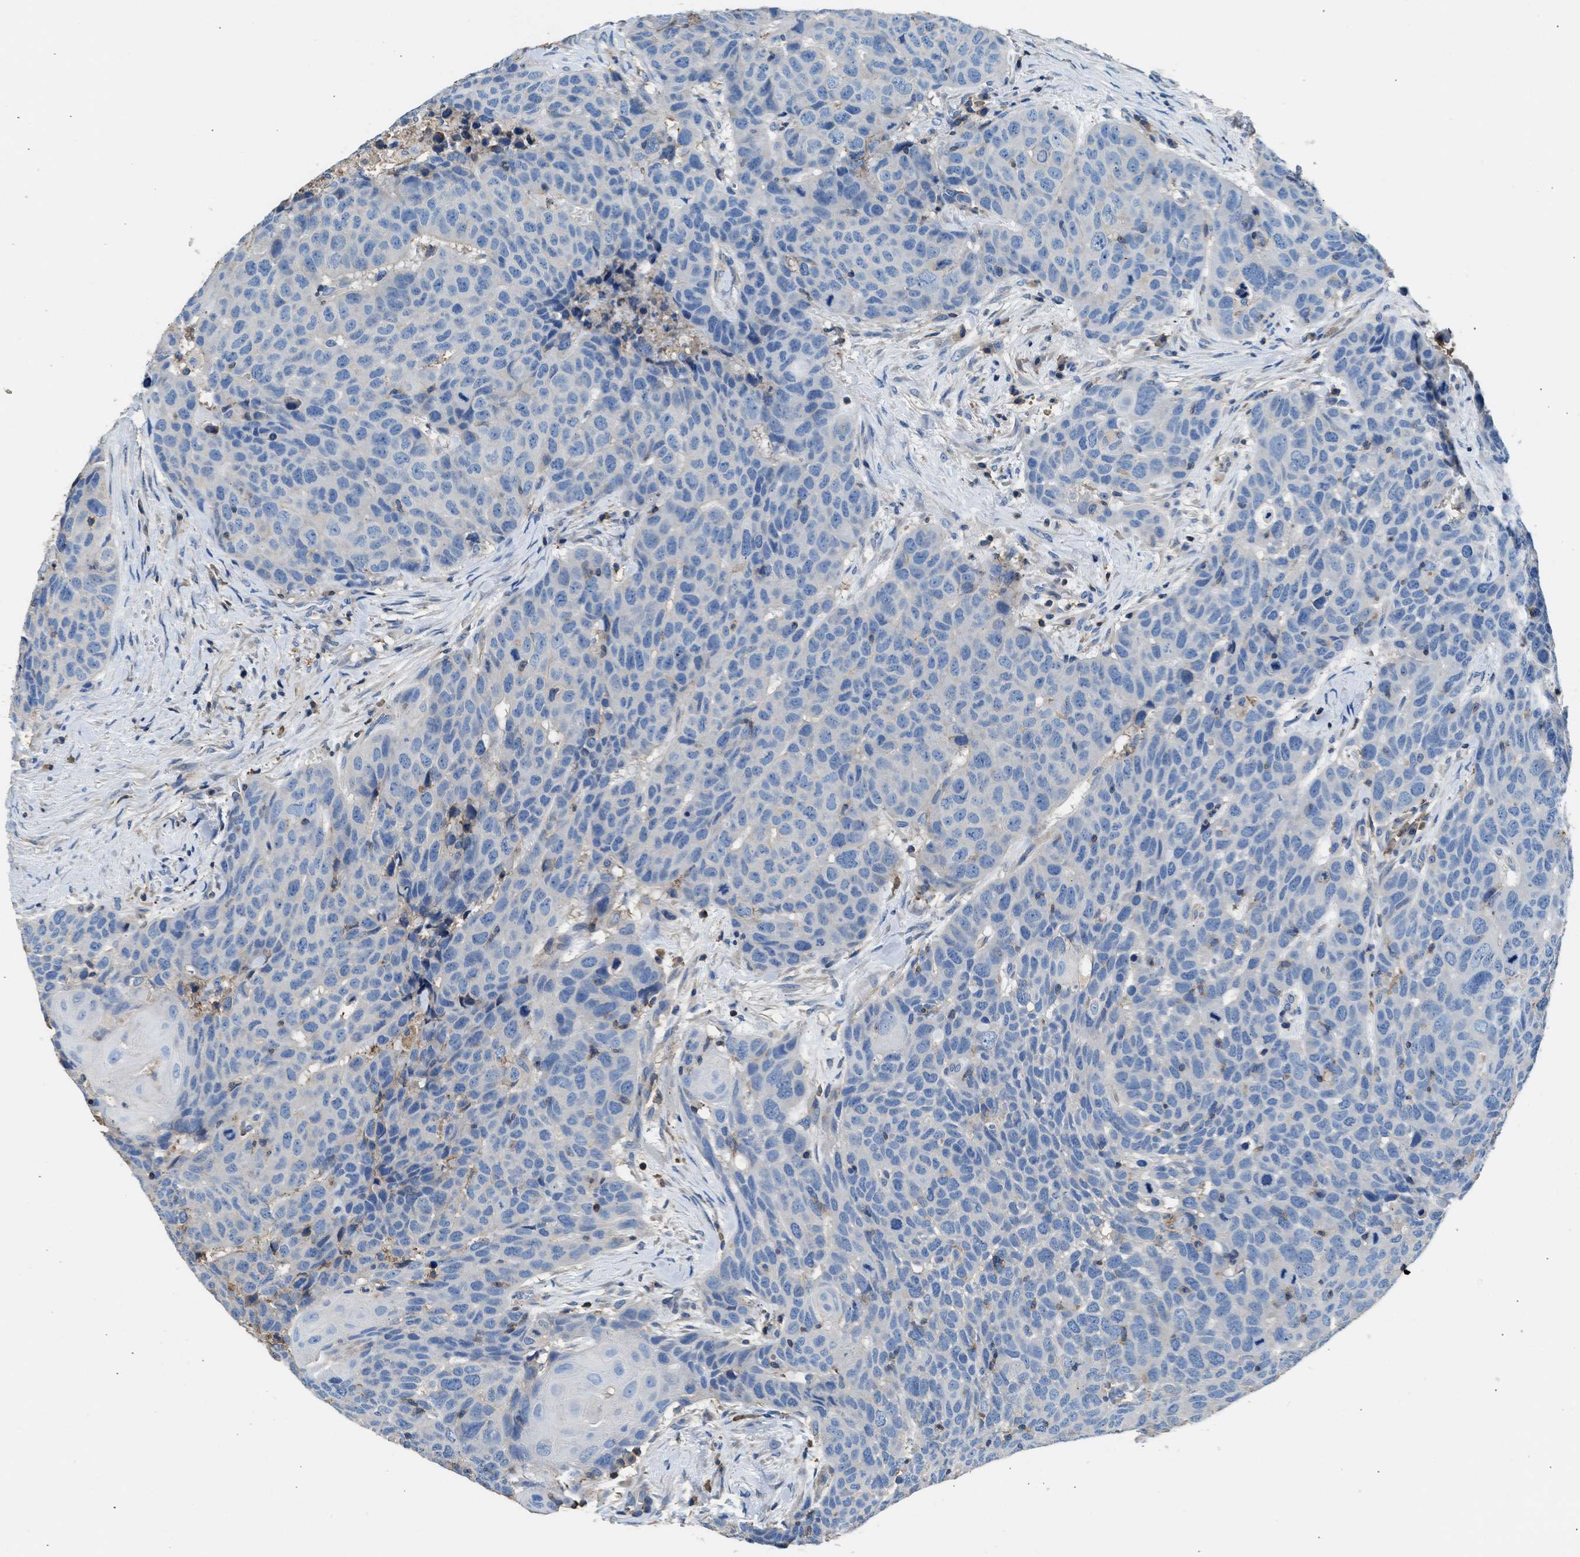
{"staining": {"intensity": "negative", "quantity": "none", "location": "none"}, "tissue": "head and neck cancer", "cell_type": "Tumor cells", "image_type": "cancer", "snomed": [{"axis": "morphology", "description": "Squamous cell carcinoma, NOS"}, {"axis": "topography", "description": "Head-Neck"}], "caption": "The immunohistochemistry (IHC) histopathology image has no significant staining in tumor cells of head and neck squamous cell carcinoma tissue. (DAB immunohistochemistry, high magnification).", "gene": "KCNQ4", "patient": {"sex": "male", "age": 66}}